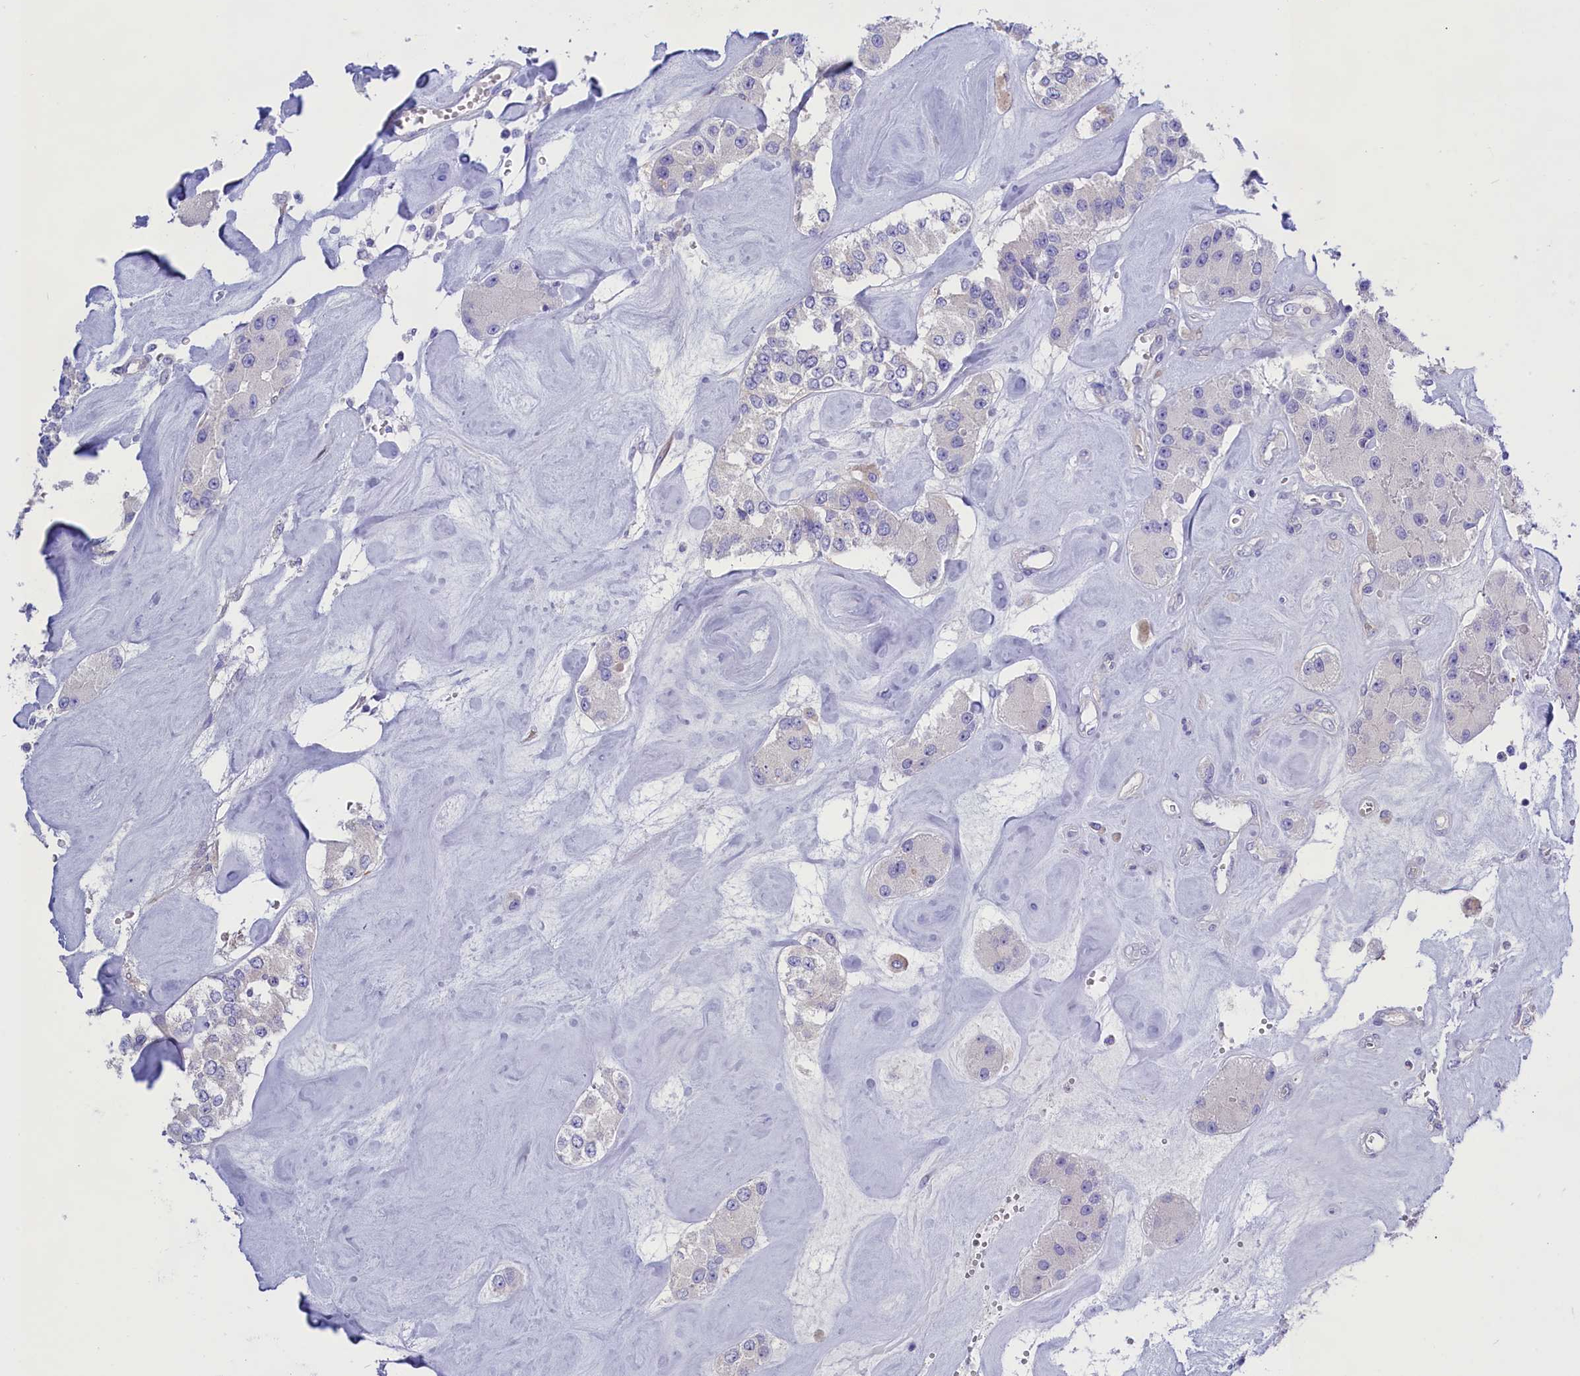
{"staining": {"intensity": "negative", "quantity": "none", "location": "none"}, "tissue": "carcinoid", "cell_type": "Tumor cells", "image_type": "cancer", "snomed": [{"axis": "morphology", "description": "Carcinoid, malignant, NOS"}, {"axis": "topography", "description": "Pancreas"}], "caption": "The photomicrograph demonstrates no significant positivity in tumor cells of malignant carcinoid.", "gene": "PPP1R13L", "patient": {"sex": "male", "age": 41}}